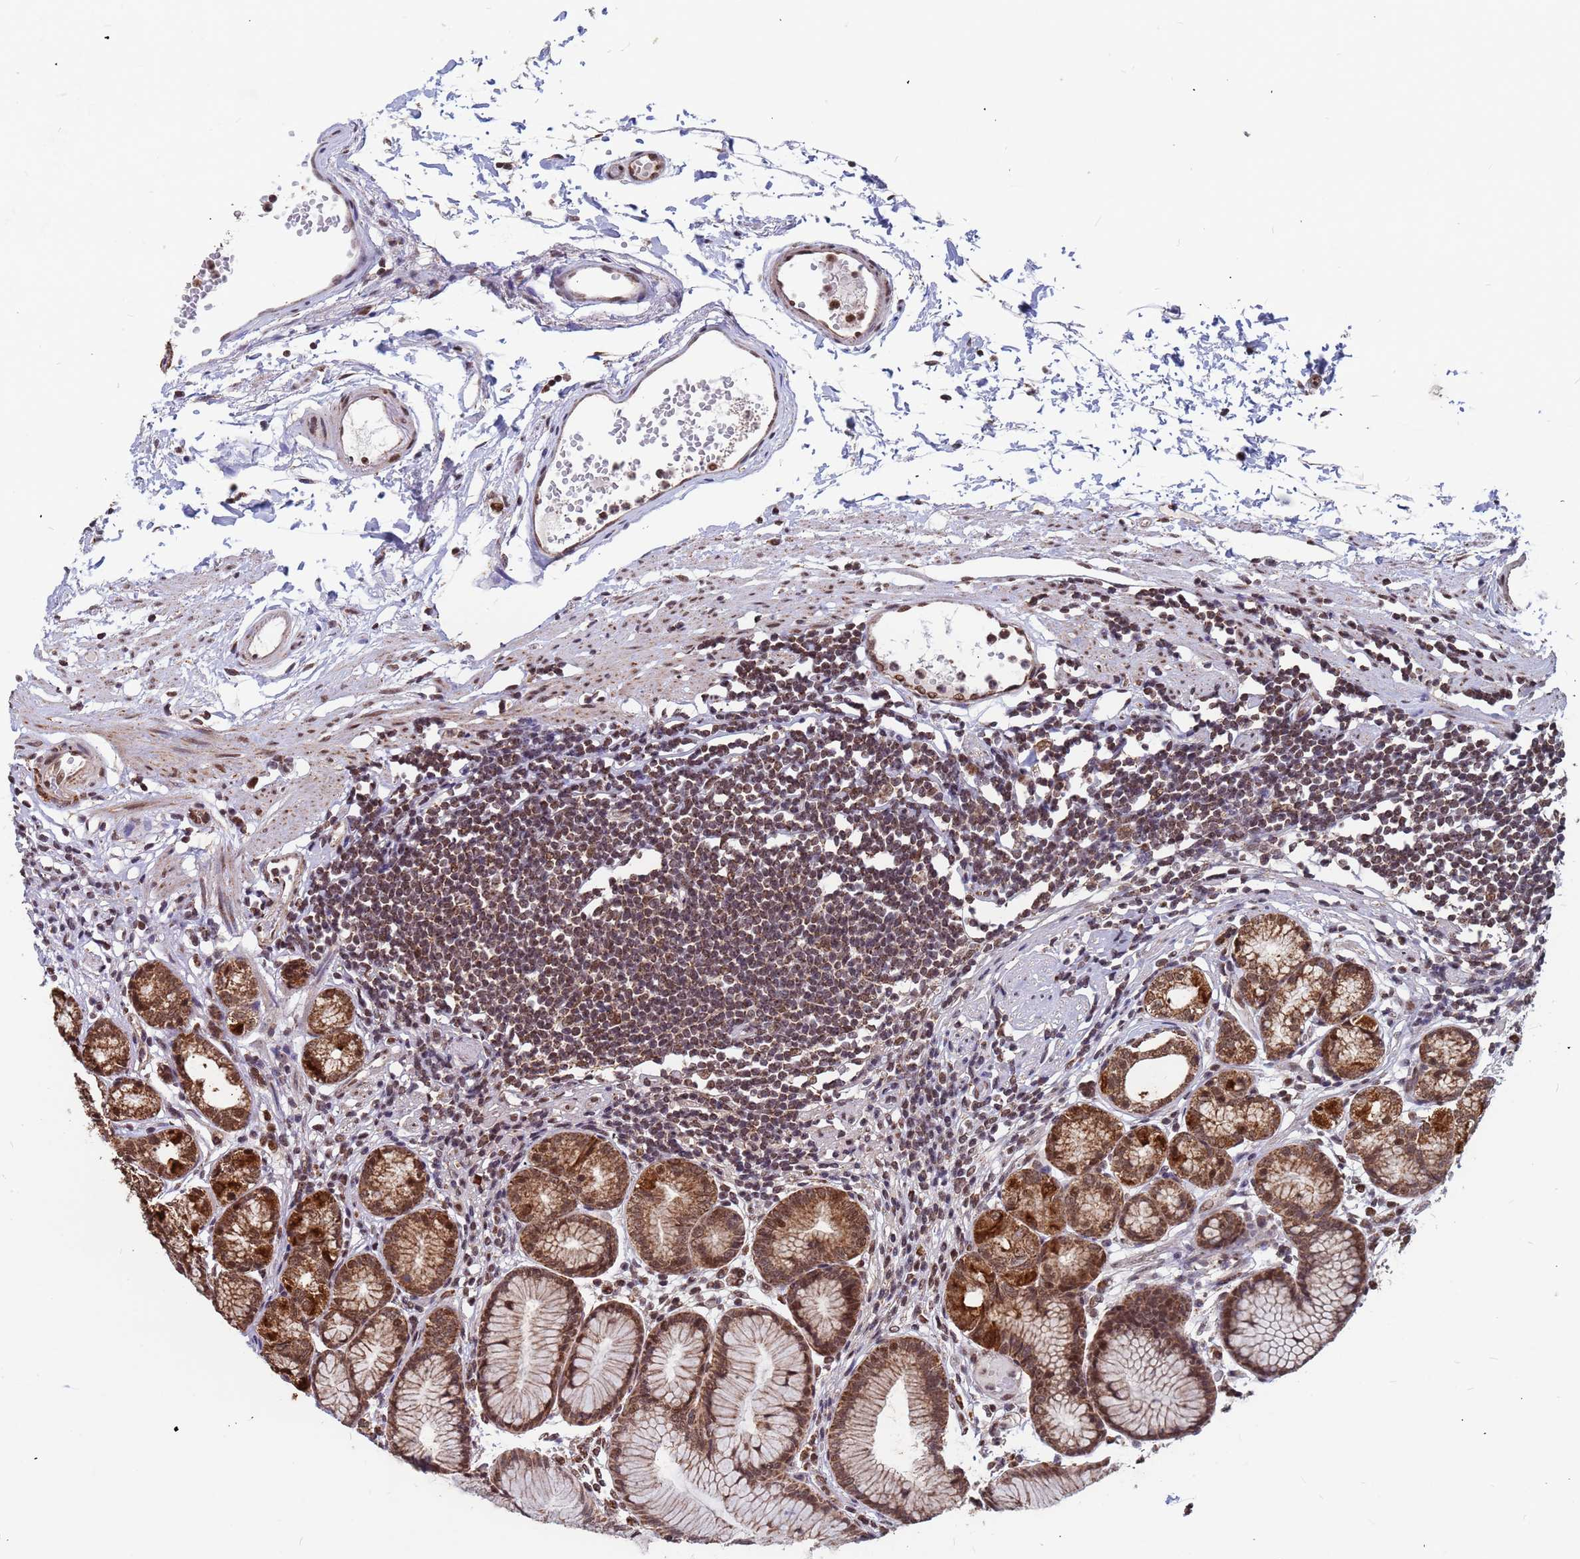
{"staining": {"intensity": "moderate", "quantity": ">75%", "location": "cytoplasmic/membranous,nuclear"}, "tissue": "stomach", "cell_type": "Glandular cells", "image_type": "normal", "snomed": [{"axis": "morphology", "description": "Normal tissue, NOS"}, {"axis": "topography", "description": "Stomach"}], "caption": "Protein expression analysis of unremarkable human stomach reveals moderate cytoplasmic/membranous,nuclear expression in about >75% of glandular cells.", "gene": "DENND2B", "patient": {"sex": "female", "age": 57}}